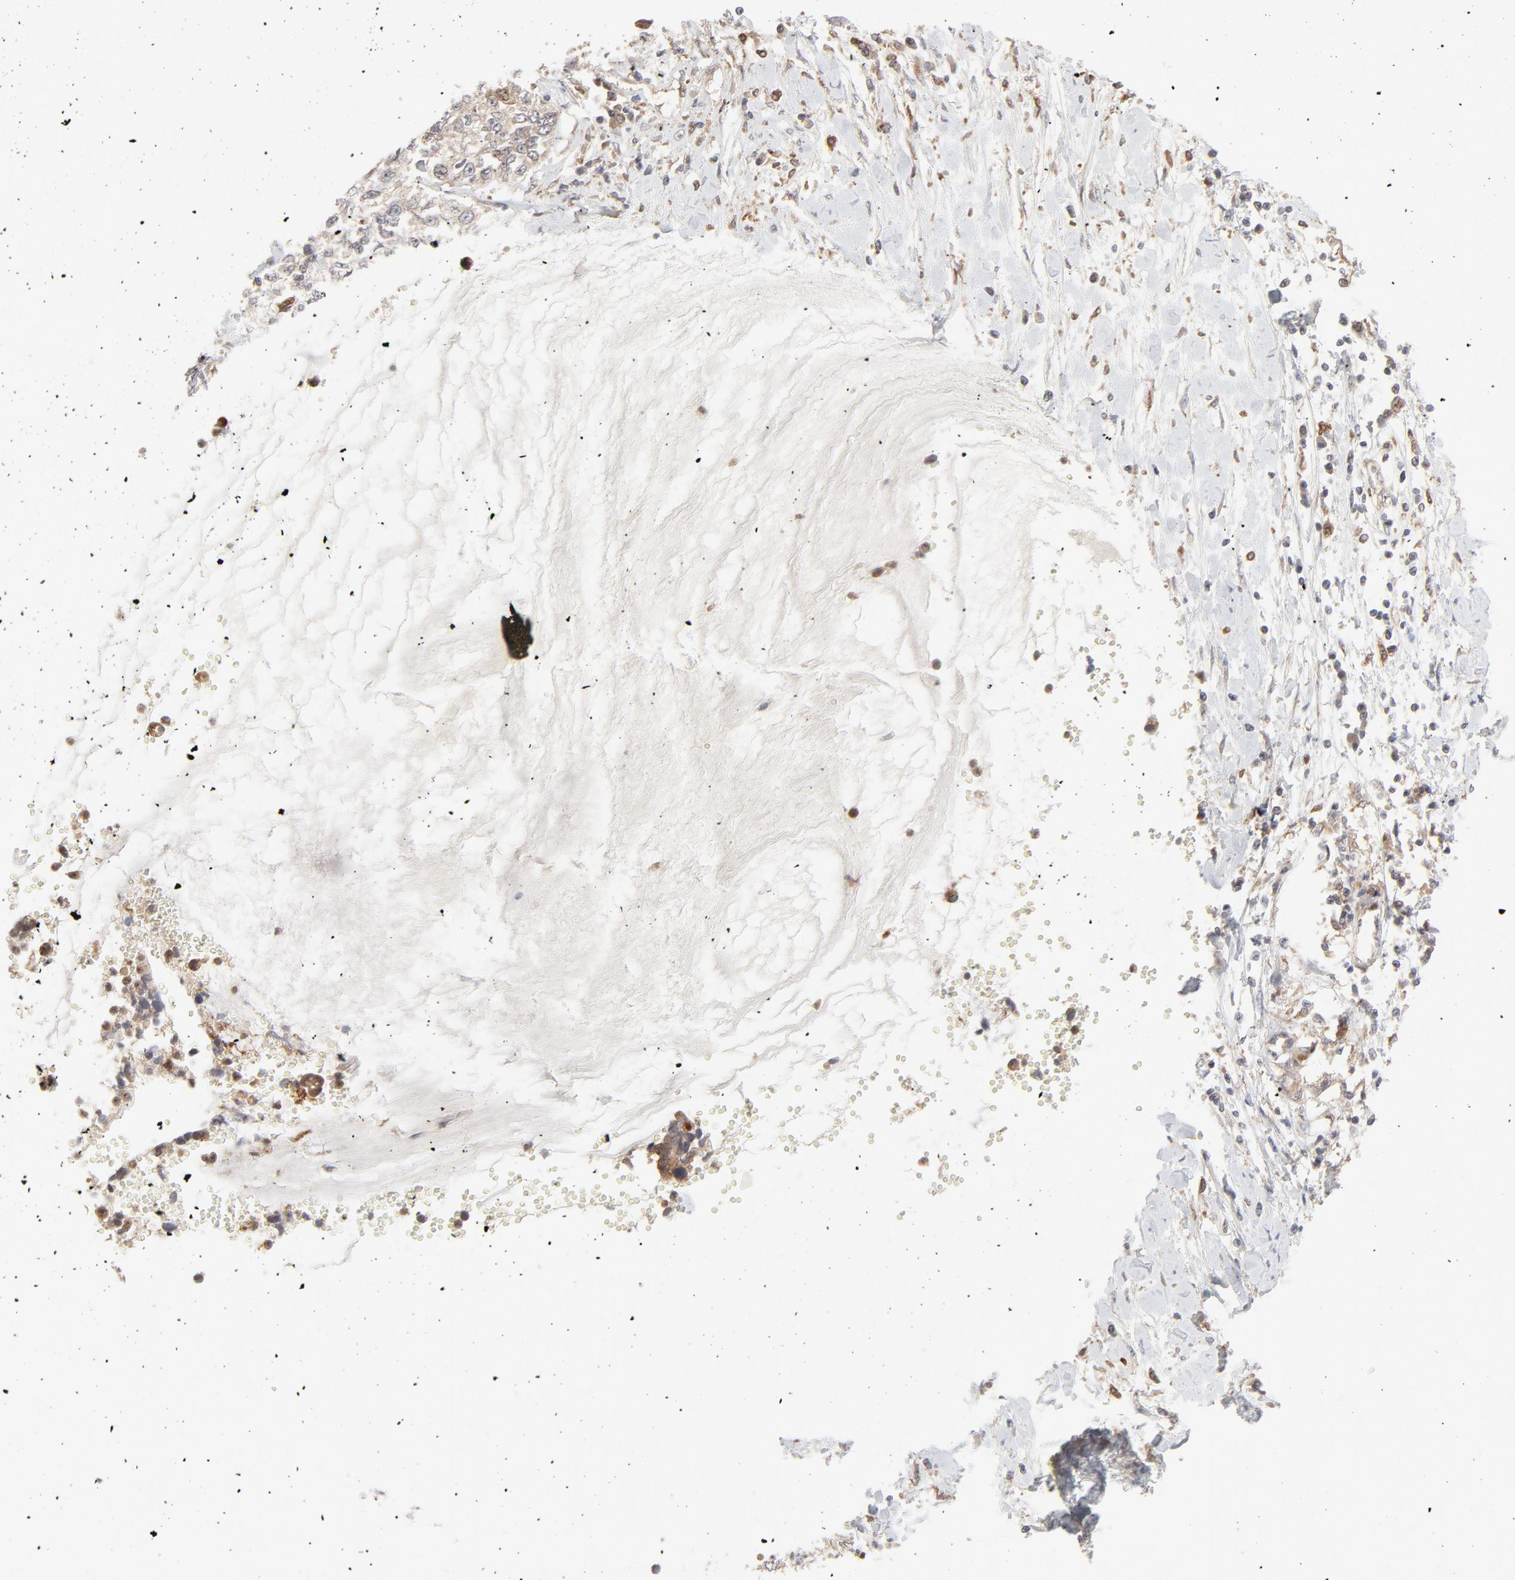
{"staining": {"intensity": "weak", "quantity": "<25%", "location": "cytoplasmic/membranous"}, "tissue": "cervical cancer", "cell_type": "Tumor cells", "image_type": "cancer", "snomed": [{"axis": "morphology", "description": "Normal tissue, NOS"}, {"axis": "morphology", "description": "Squamous cell carcinoma, NOS"}, {"axis": "topography", "description": "Cervix"}], "caption": "Tumor cells are negative for protein expression in human cervical squamous cell carcinoma.", "gene": "RAB5C", "patient": {"sex": "female", "age": 45}}